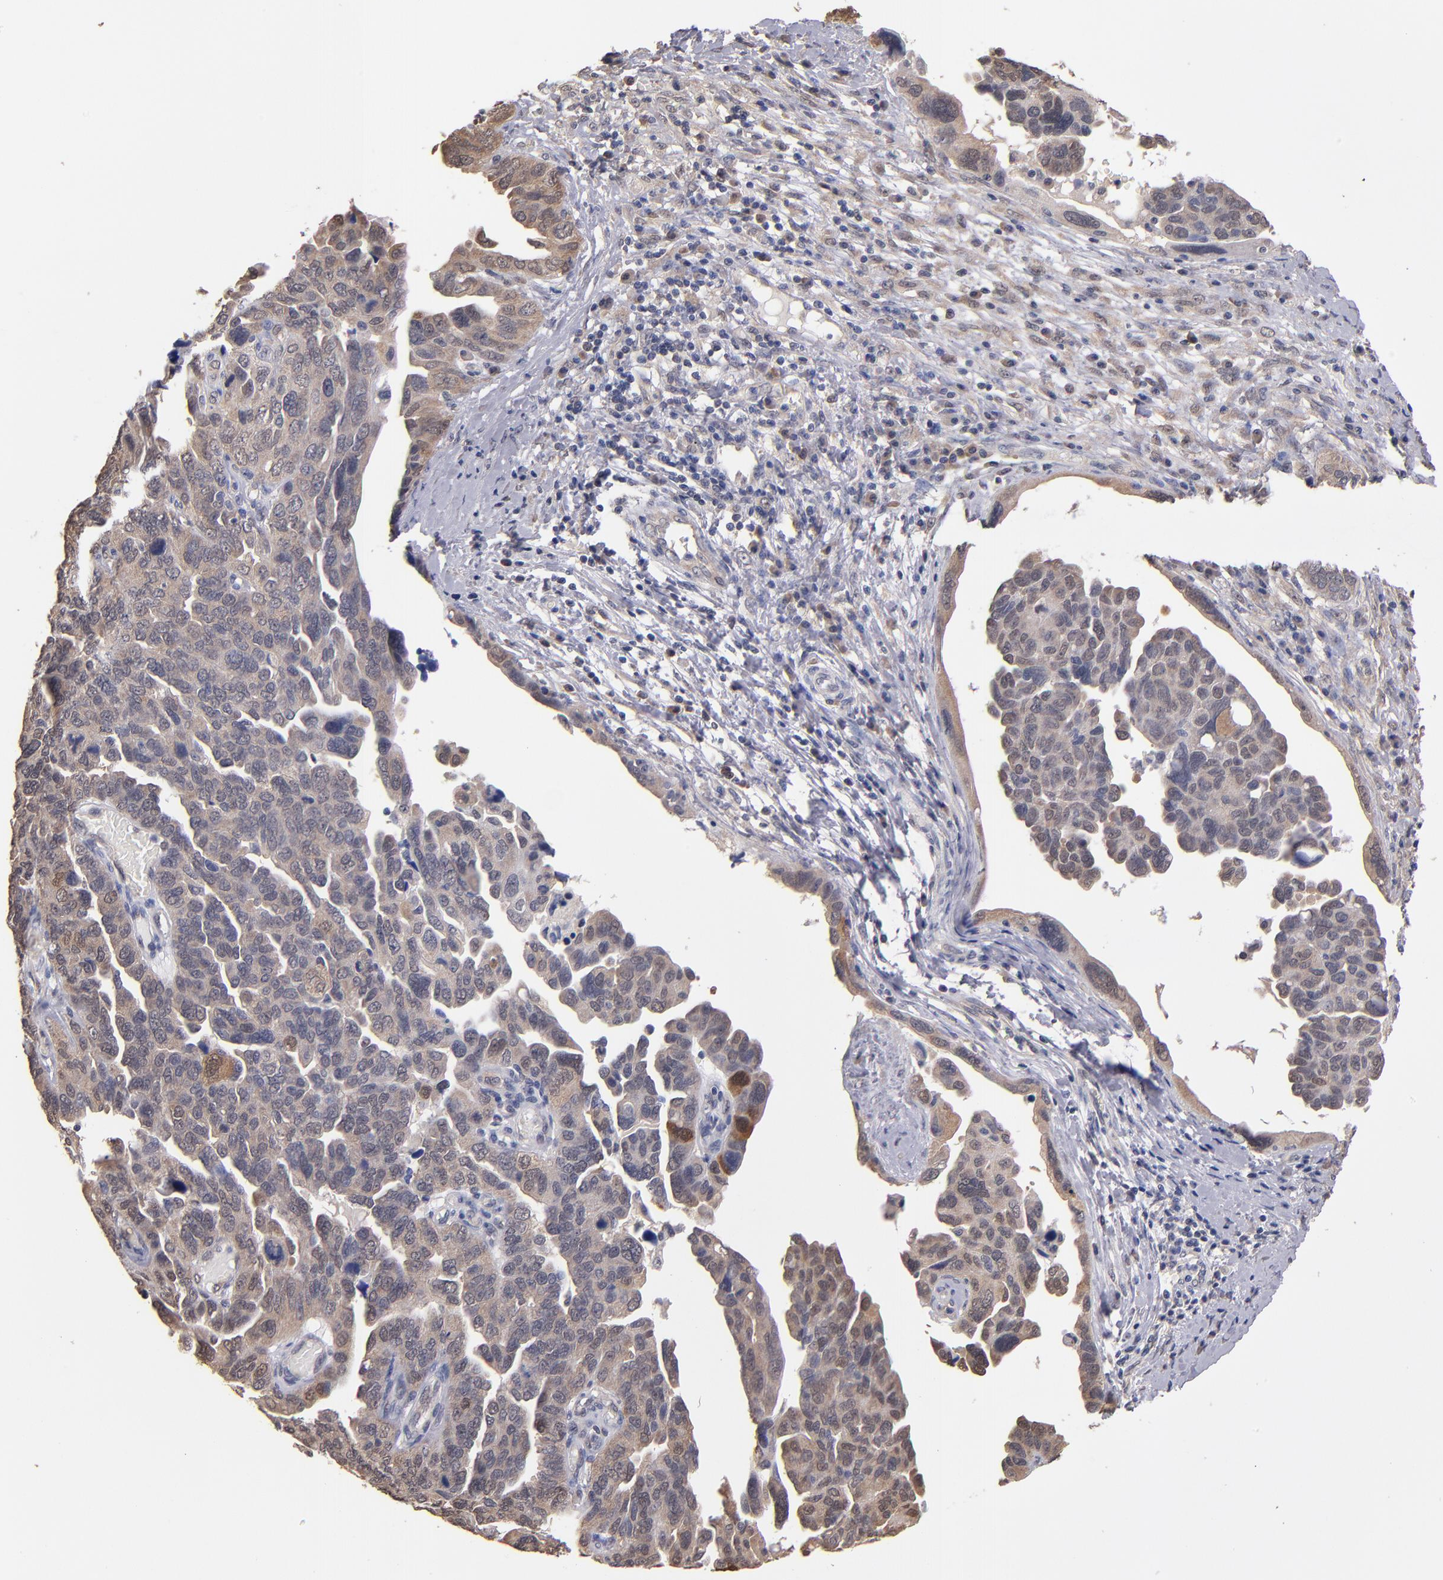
{"staining": {"intensity": "weak", "quantity": "25%-75%", "location": "cytoplasmic/membranous,nuclear"}, "tissue": "ovarian cancer", "cell_type": "Tumor cells", "image_type": "cancer", "snomed": [{"axis": "morphology", "description": "Cystadenocarcinoma, serous, NOS"}, {"axis": "topography", "description": "Ovary"}], "caption": "About 25%-75% of tumor cells in ovarian cancer (serous cystadenocarcinoma) show weak cytoplasmic/membranous and nuclear protein expression as visualized by brown immunohistochemical staining.", "gene": "PSMD10", "patient": {"sex": "female", "age": 64}}